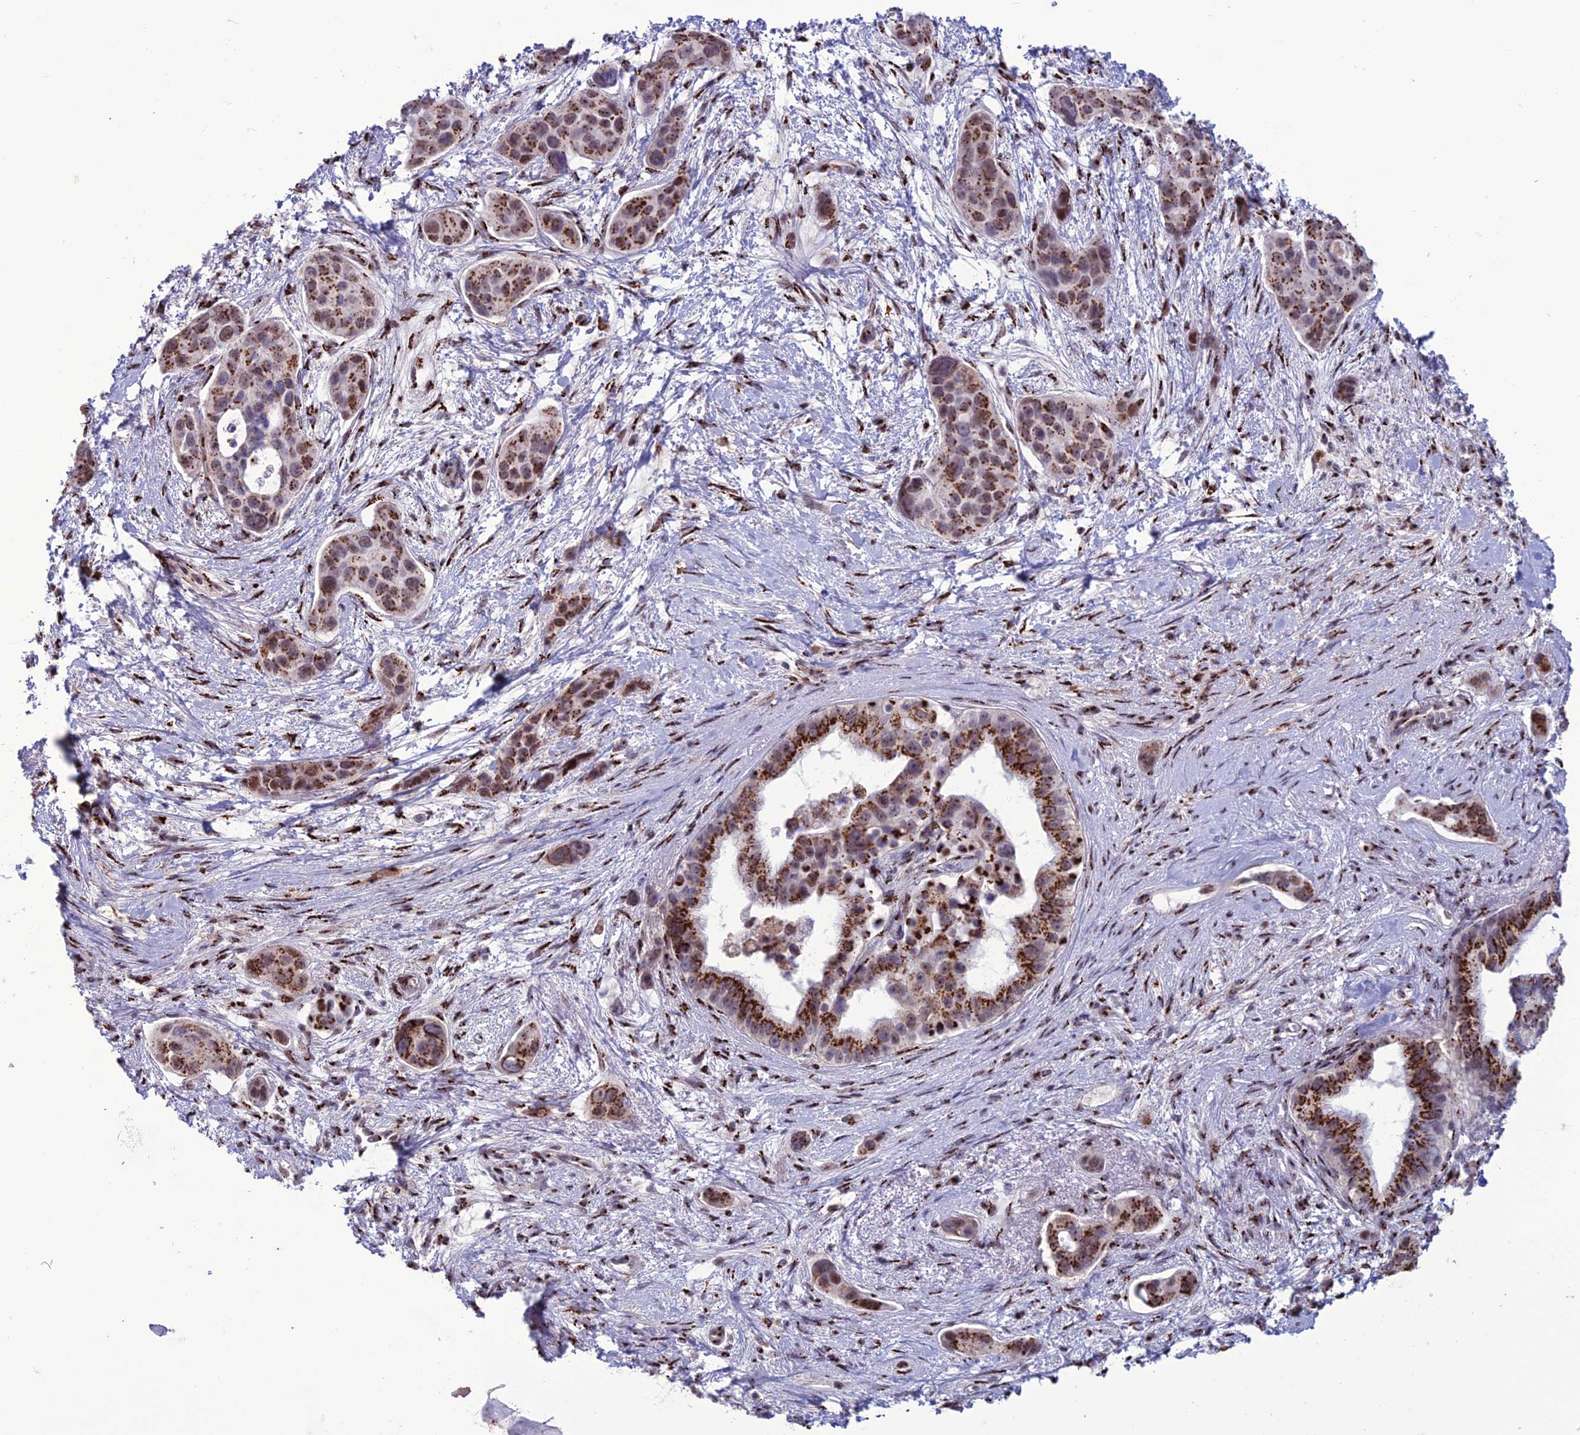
{"staining": {"intensity": "strong", "quantity": ">75%", "location": "cytoplasmic/membranous"}, "tissue": "pancreatic cancer", "cell_type": "Tumor cells", "image_type": "cancer", "snomed": [{"axis": "morphology", "description": "Adenocarcinoma, NOS"}, {"axis": "topography", "description": "Pancreas"}], "caption": "A histopathology image showing strong cytoplasmic/membranous positivity in approximately >75% of tumor cells in pancreatic cancer, as visualized by brown immunohistochemical staining.", "gene": "PLEKHA4", "patient": {"sex": "male", "age": 72}}